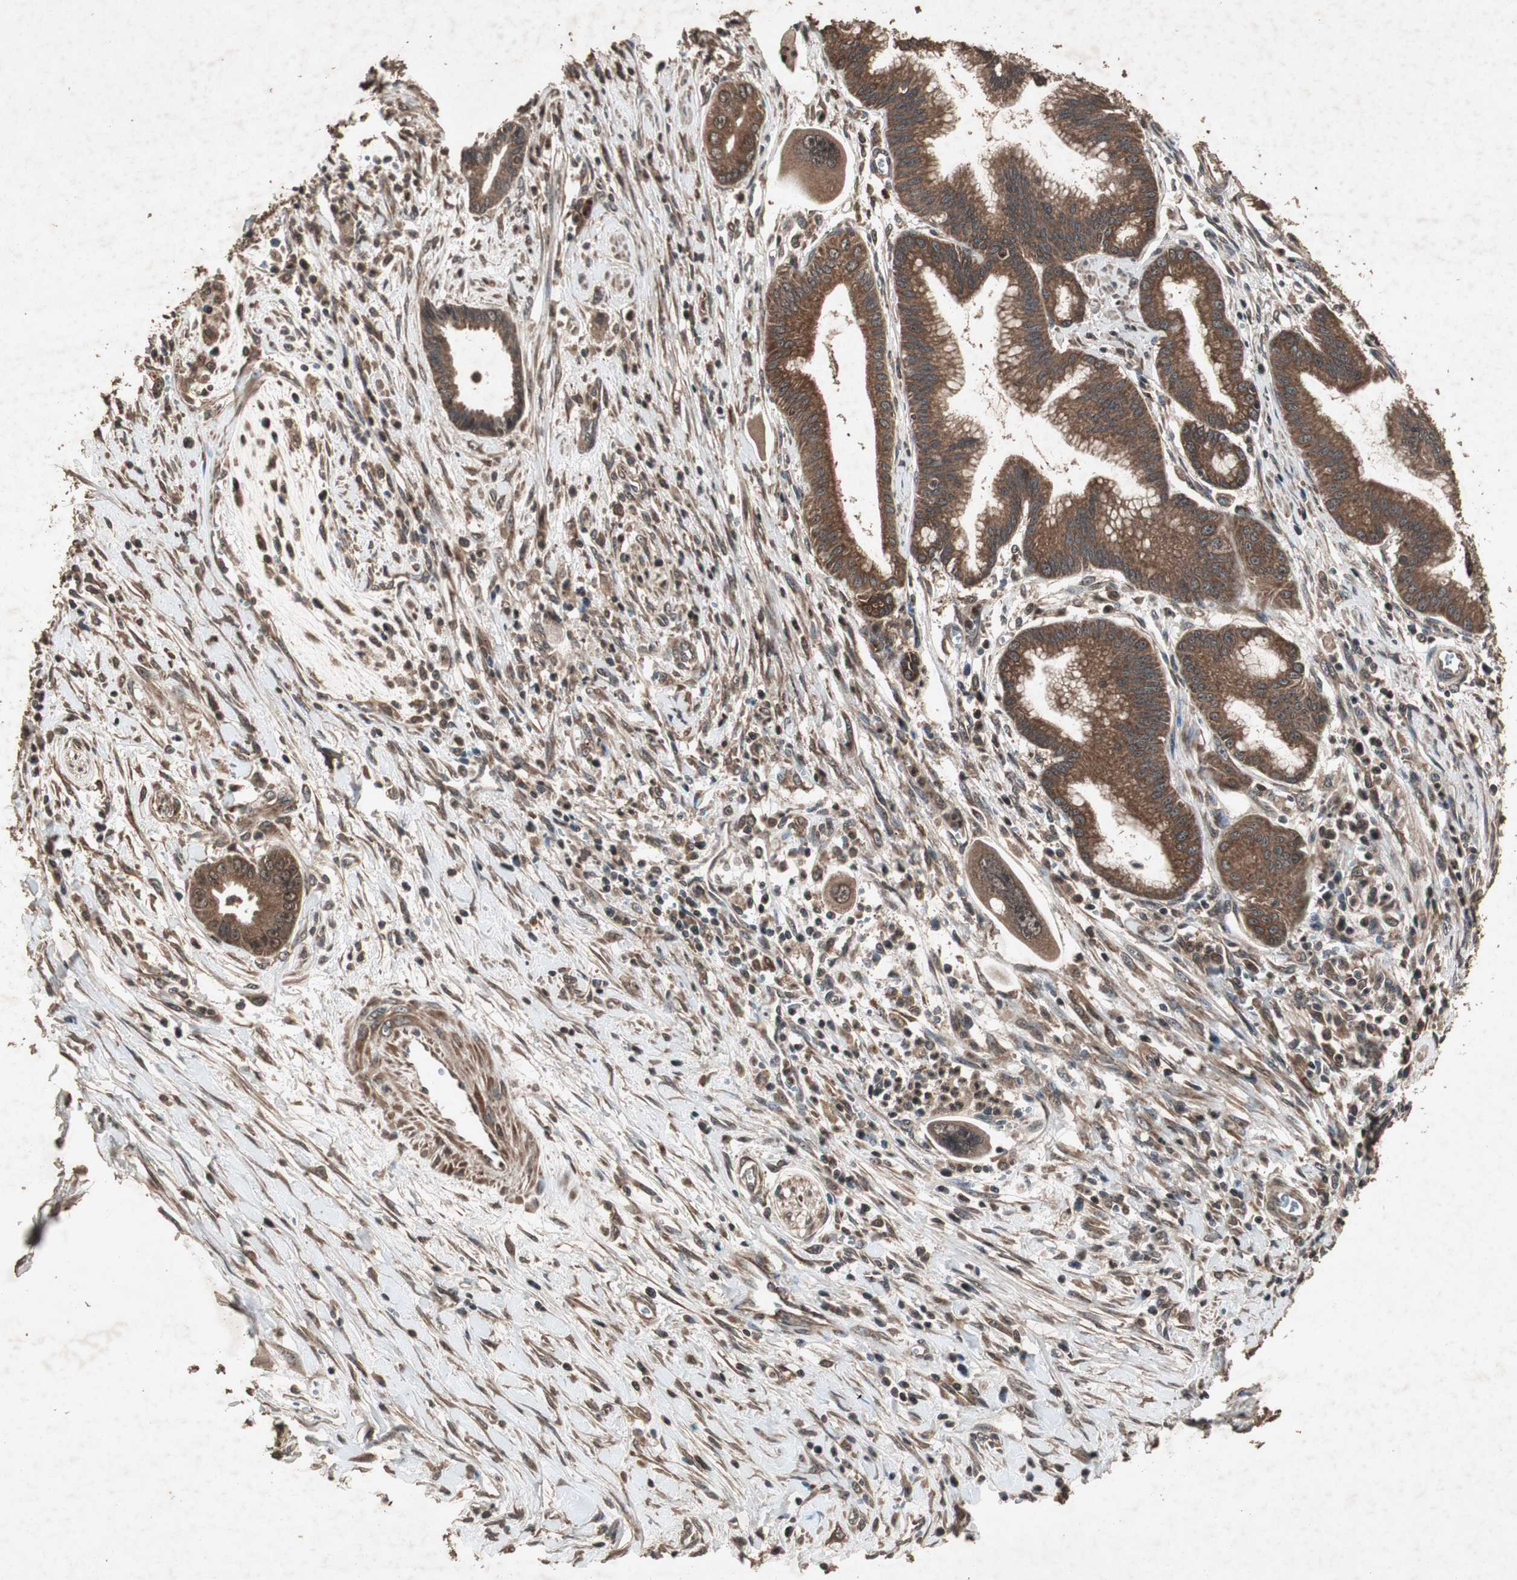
{"staining": {"intensity": "strong", "quantity": ">75%", "location": "cytoplasmic/membranous"}, "tissue": "pancreatic cancer", "cell_type": "Tumor cells", "image_type": "cancer", "snomed": [{"axis": "morphology", "description": "Adenocarcinoma, NOS"}, {"axis": "topography", "description": "Pancreas"}], "caption": "IHC (DAB (3,3'-diaminobenzidine)) staining of pancreatic adenocarcinoma reveals strong cytoplasmic/membranous protein expression in approximately >75% of tumor cells.", "gene": "LAMTOR5", "patient": {"sex": "male", "age": 59}}